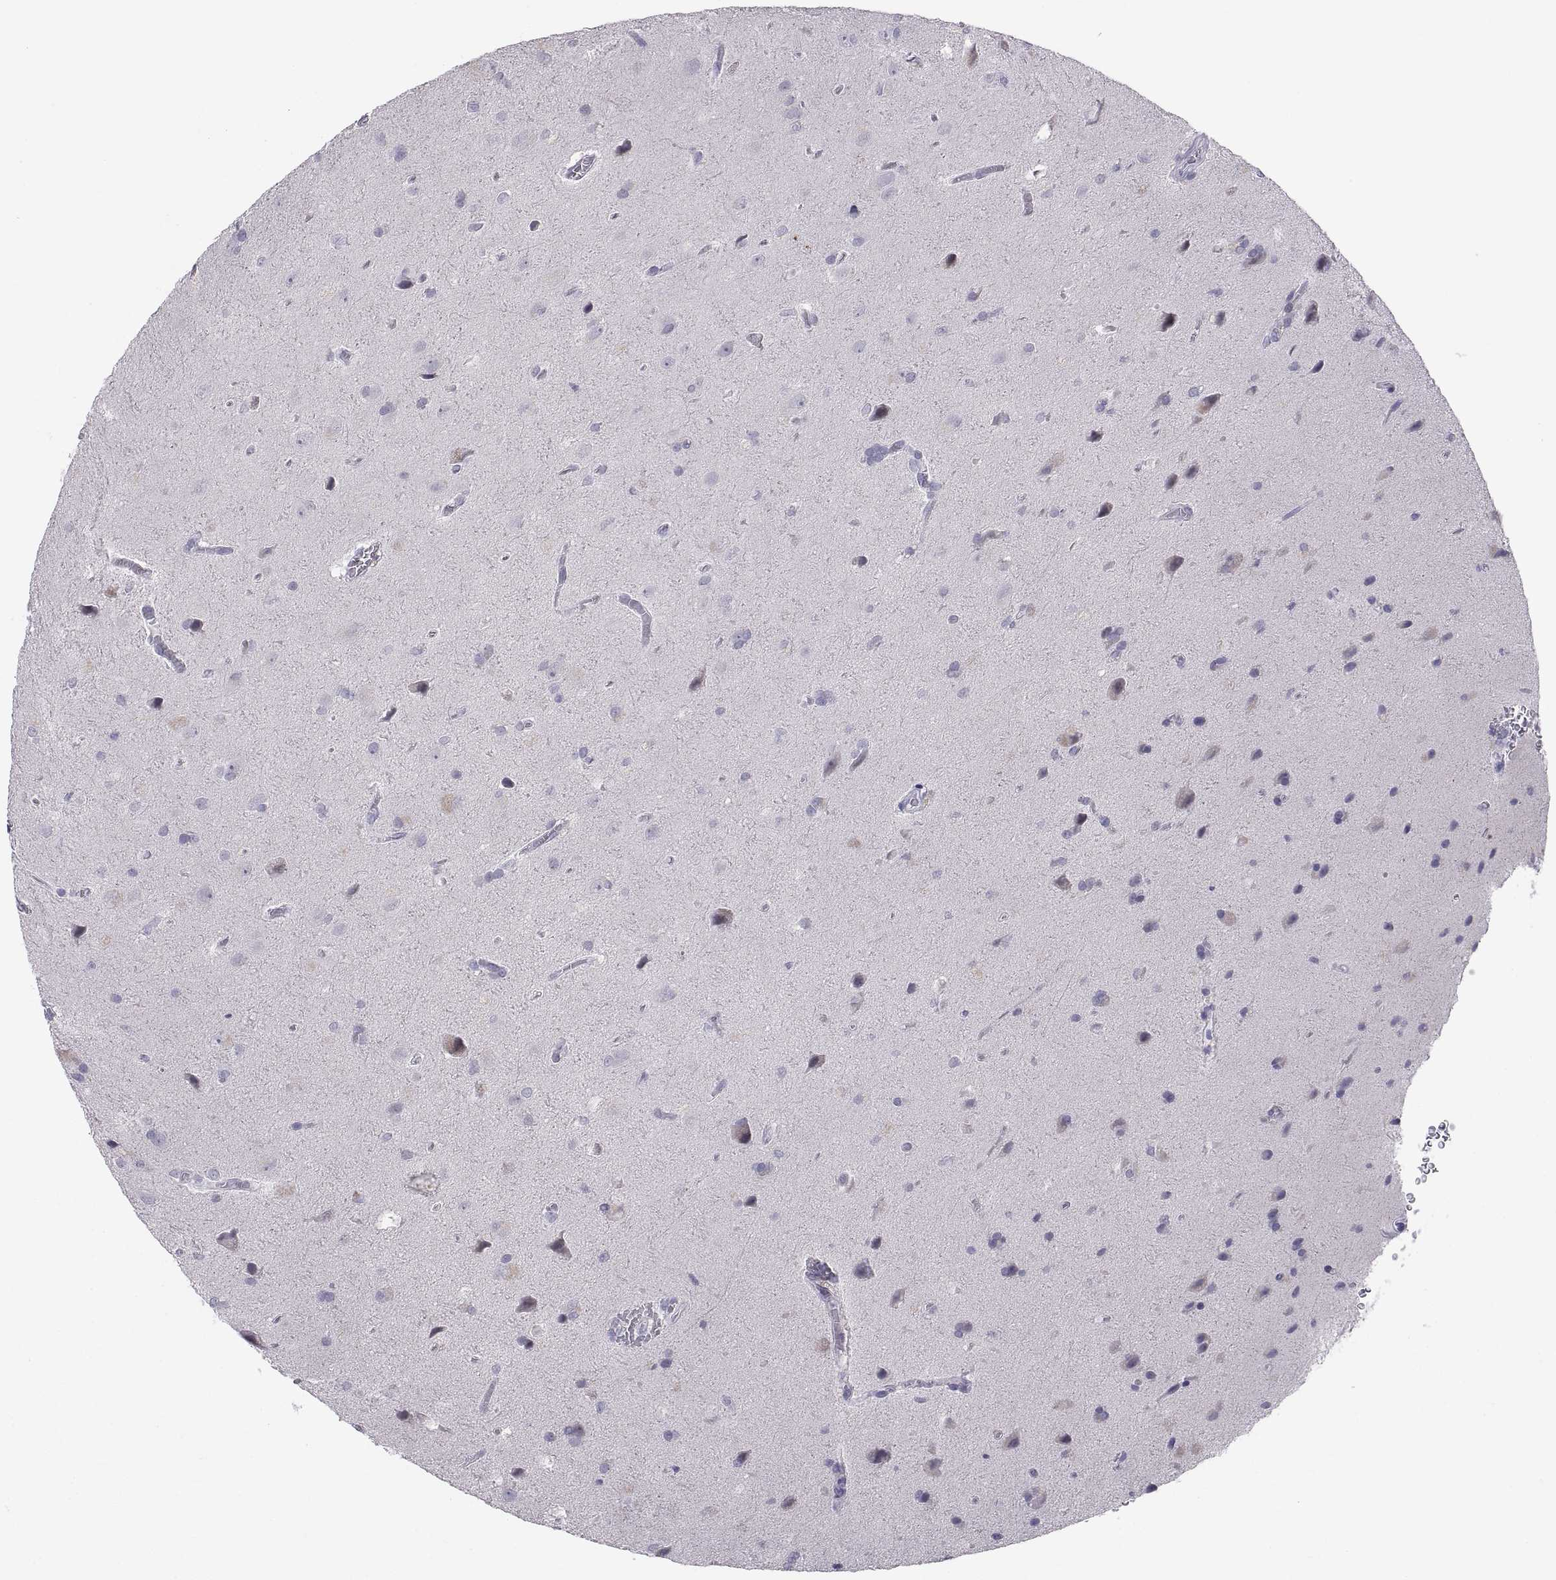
{"staining": {"intensity": "negative", "quantity": "none", "location": "none"}, "tissue": "glioma", "cell_type": "Tumor cells", "image_type": "cancer", "snomed": [{"axis": "morphology", "description": "Glioma, malignant, Low grade"}, {"axis": "topography", "description": "Brain"}], "caption": "This is an immunohistochemistry (IHC) image of human glioma. There is no expression in tumor cells.", "gene": "TEX13A", "patient": {"sex": "male", "age": 58}}